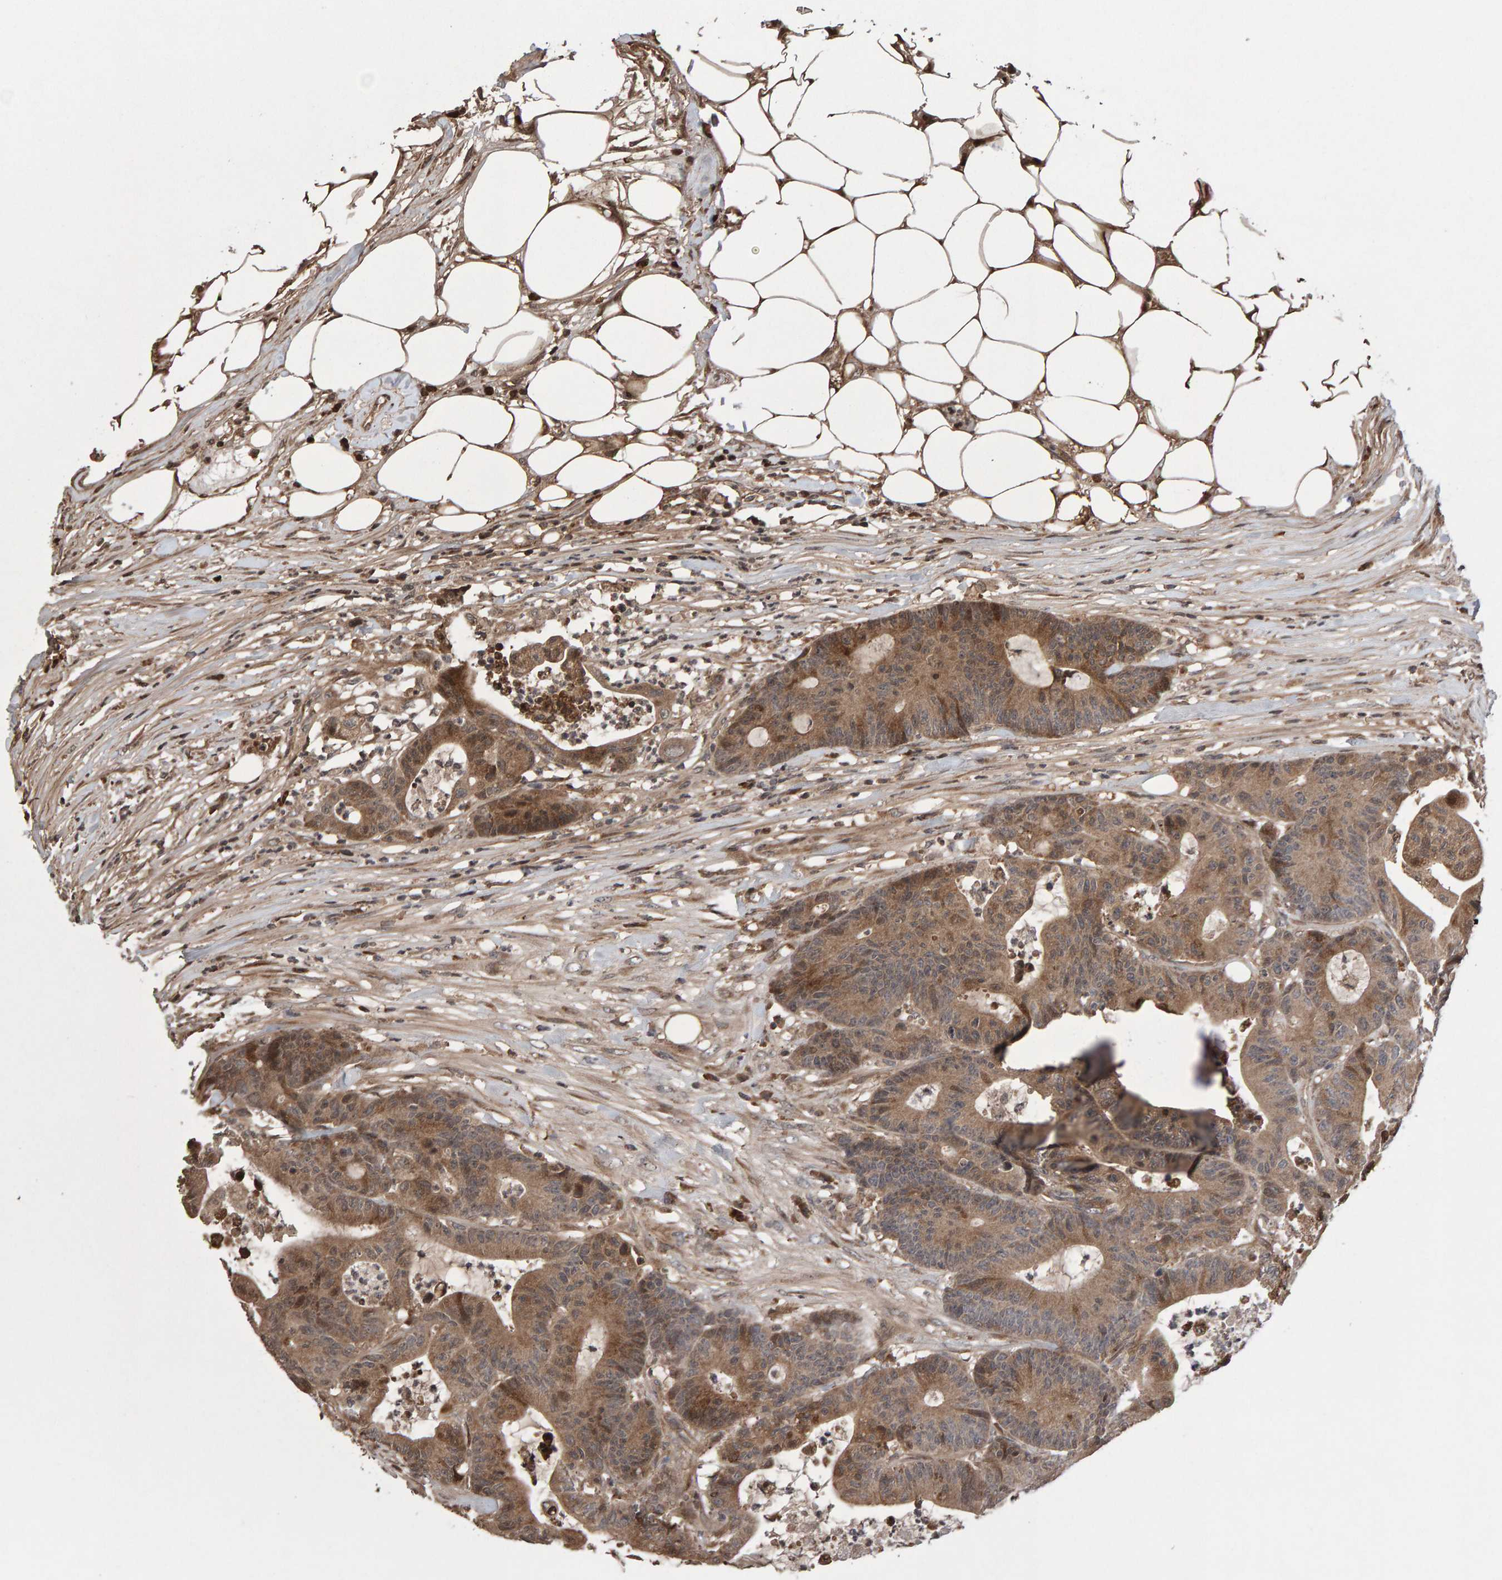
{"staining": {"intensity": "moderate", "quantity": ">75%", "location": "cytoplasmic/membranous"}, "tissue": "colorectal cancer", "cell_type": "Tumor cells", "image_type": "cancer", "snomed": [{"axis": "morphology", "description": "Adenocarcinoma, NOS"}, {"axis": "topography", "description": "Colon"}], "caption": "Protein expression by immunohistochemistry (IHC) reveals moderate cytoplasmic/membranous staining in about >75% of tumor cells in adenocarcinoma (colorectal). Using DAB (3,3'-diaminobenzidine) (brown) and hematoxylin (blue) stains, captured at high magnification using brightfield microscopy.", "gene": "PECR", "patient": {"sex": "female", "age": 84}}